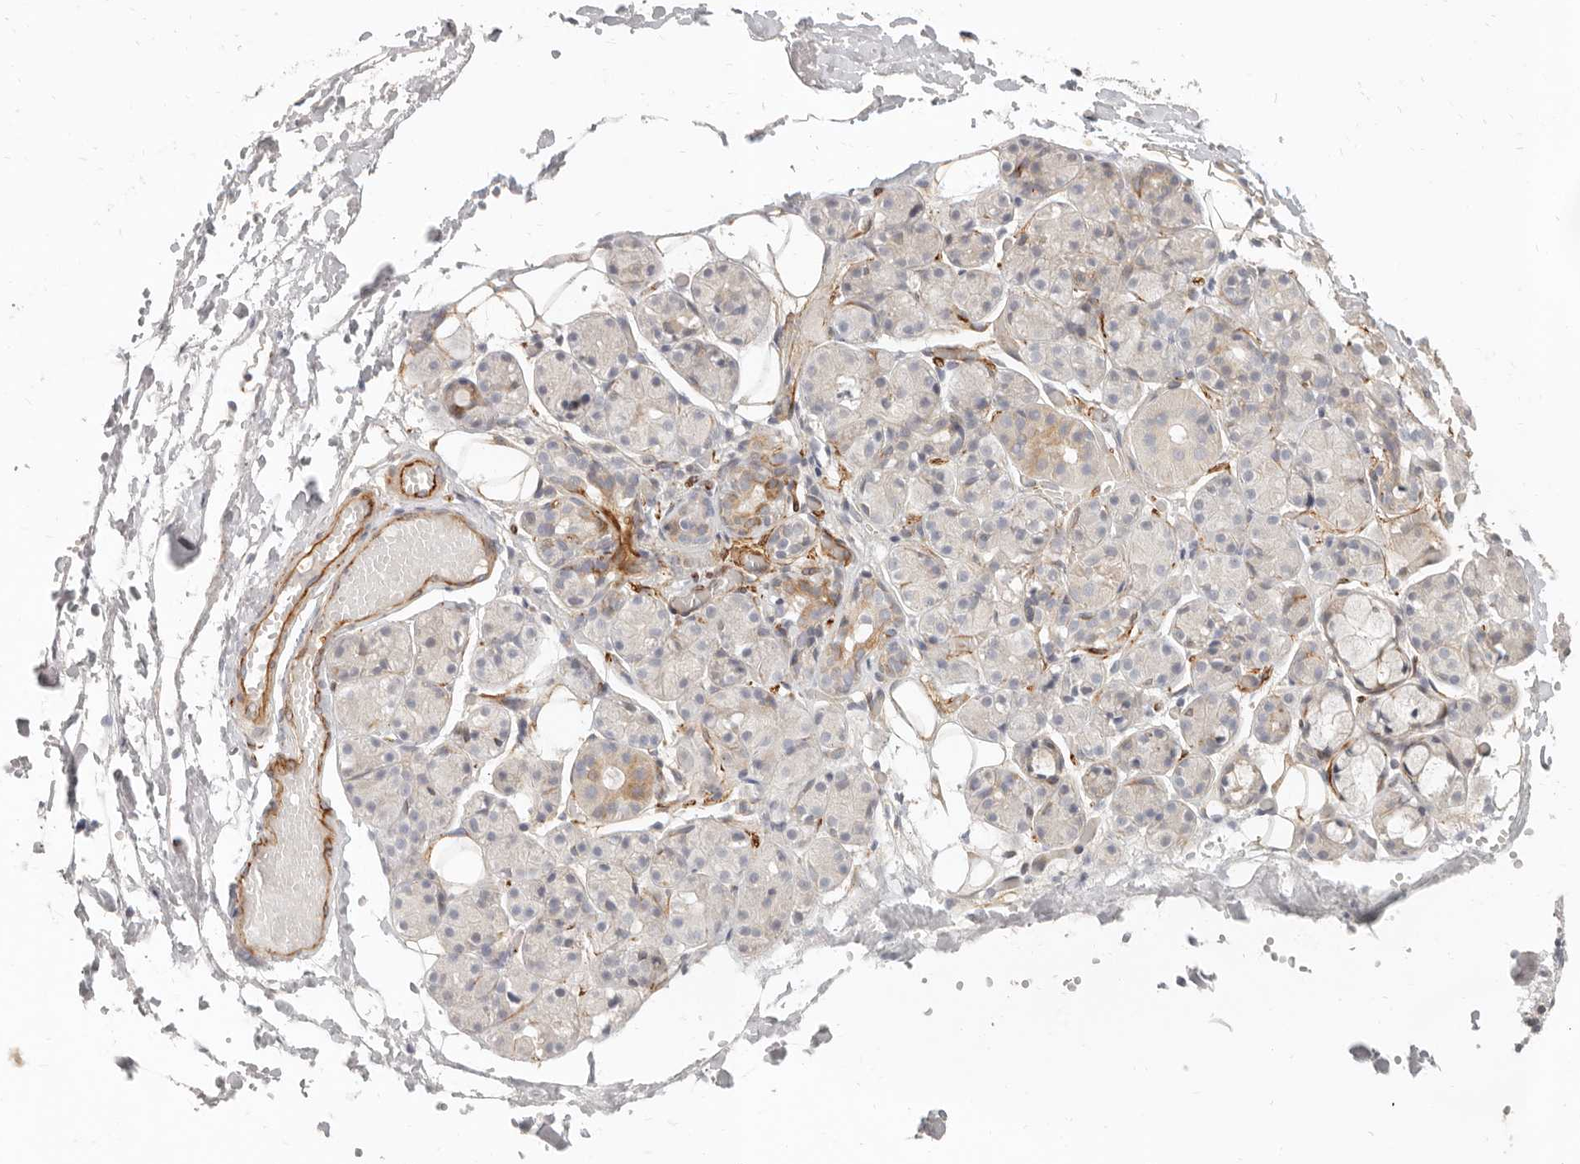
{"staining": {"intensity": "weak", "quantity": "<25%", "location": "cytoplasmic/membranous"}, "tissue": "salivary gland", "cell_type": "Glandular cells", "image_type": "normal", "snomed": [{"axis": "morphology", "description": "Normal tissue, NOS"}, {"axis": "topography", "description": "Salivary gland"}], "caption": "Immunohistochemical staining of unremarkable salivary gland demonstrates no significant staining in glandular cells. (Immunohistochemistry (ihc), brightfield microscopy, high magnification).", "gene": "SASS6", "patient": {"sex": "male", "age": 63}}